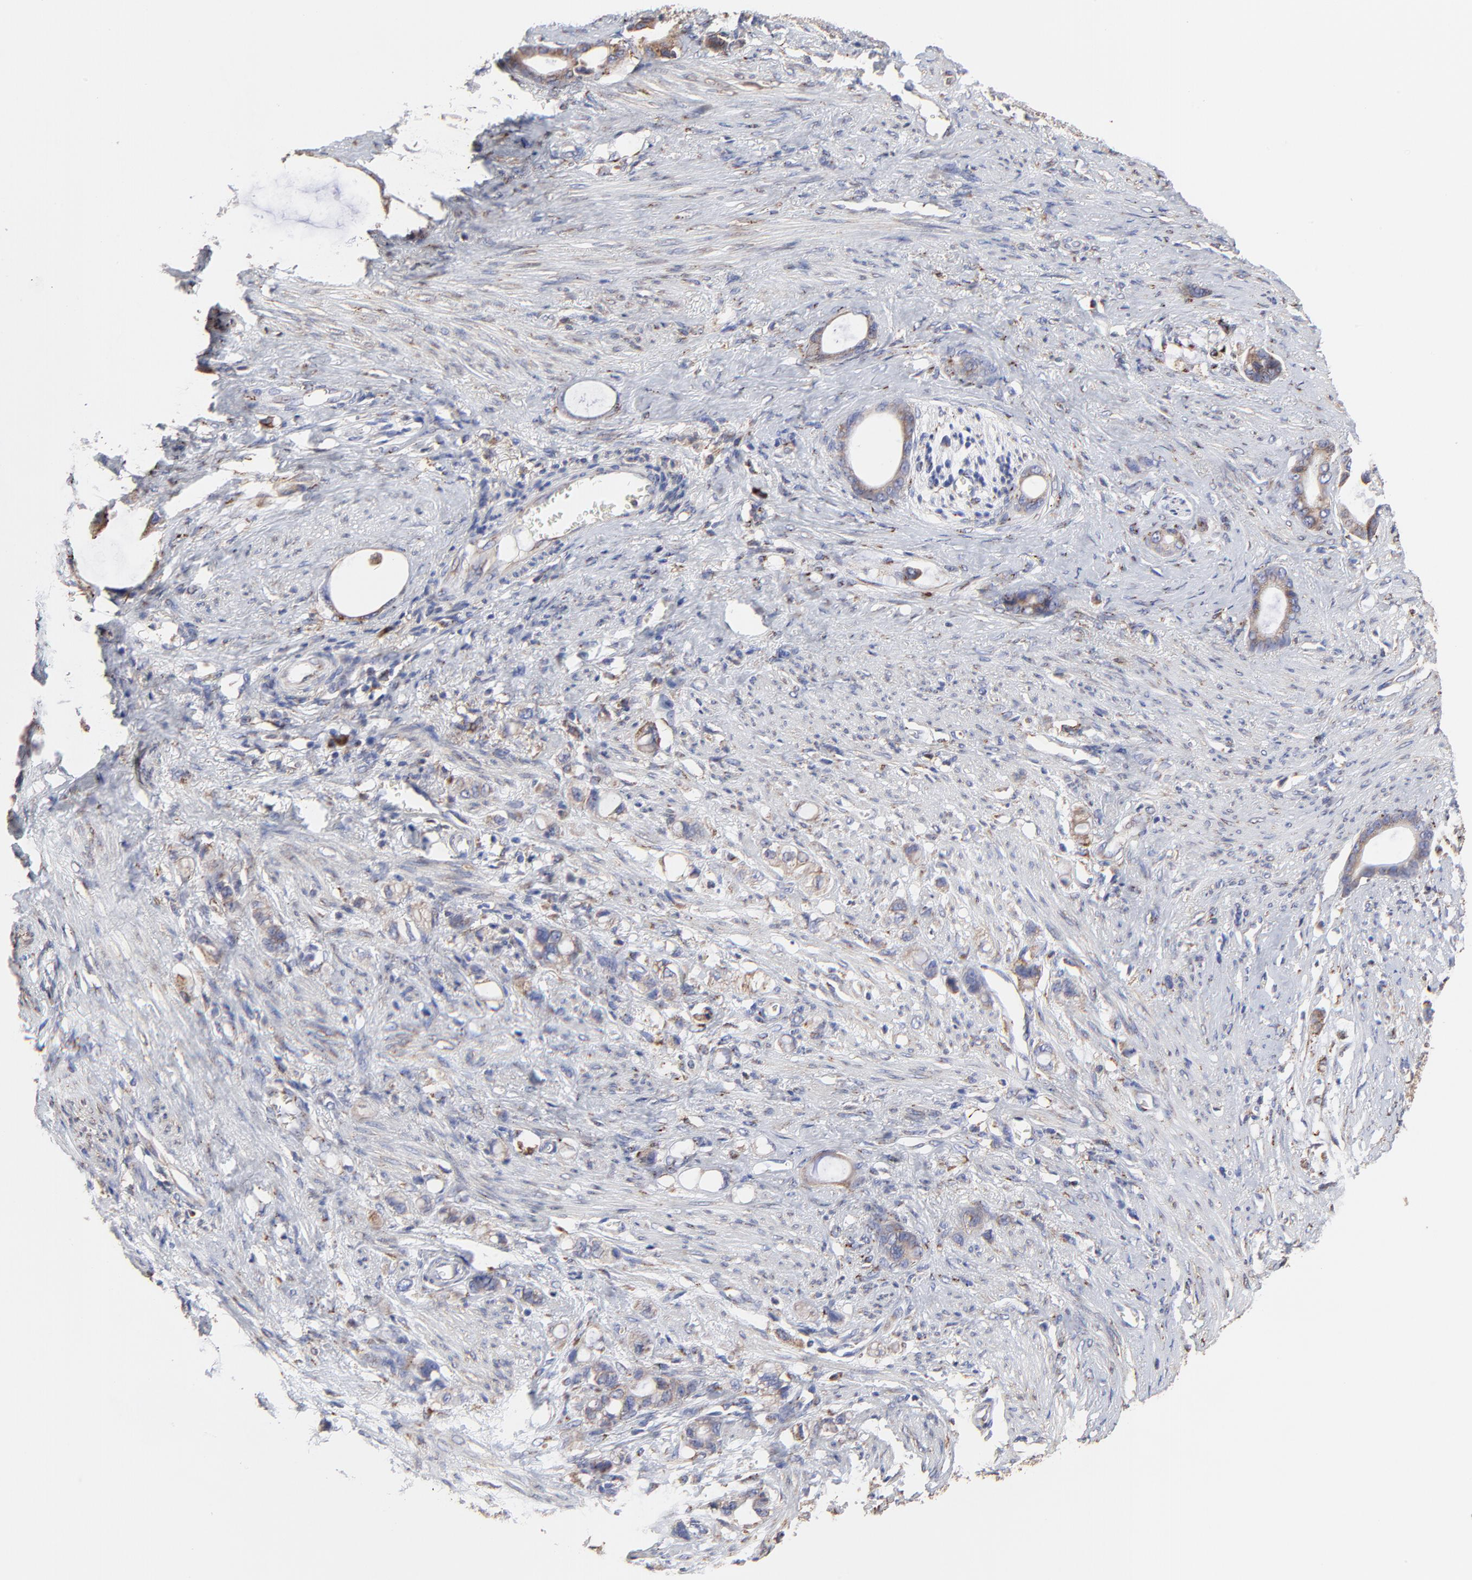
{"staining": {"intensity": "weak", "quantity": ">75%", "location": "cytoplasmic/membranous"}, "tissue": "stomach cancer", "cell_type": "Tumor cells", "image_type": "cancer", "snomed": [{"axis": "morphology", "description": "Adenocarcinoma, NOS"}, {"axis": "topography", "description": "Stomach"}], "caption": "Weak cytoplasmic/membranous positivity for a protein is appreciated in about >75% of tumor cells of stomach cancer using immunohistochemistry (IHC).", "gene": "LMAN1", "patient": {"sex": "female", "age": 75}}